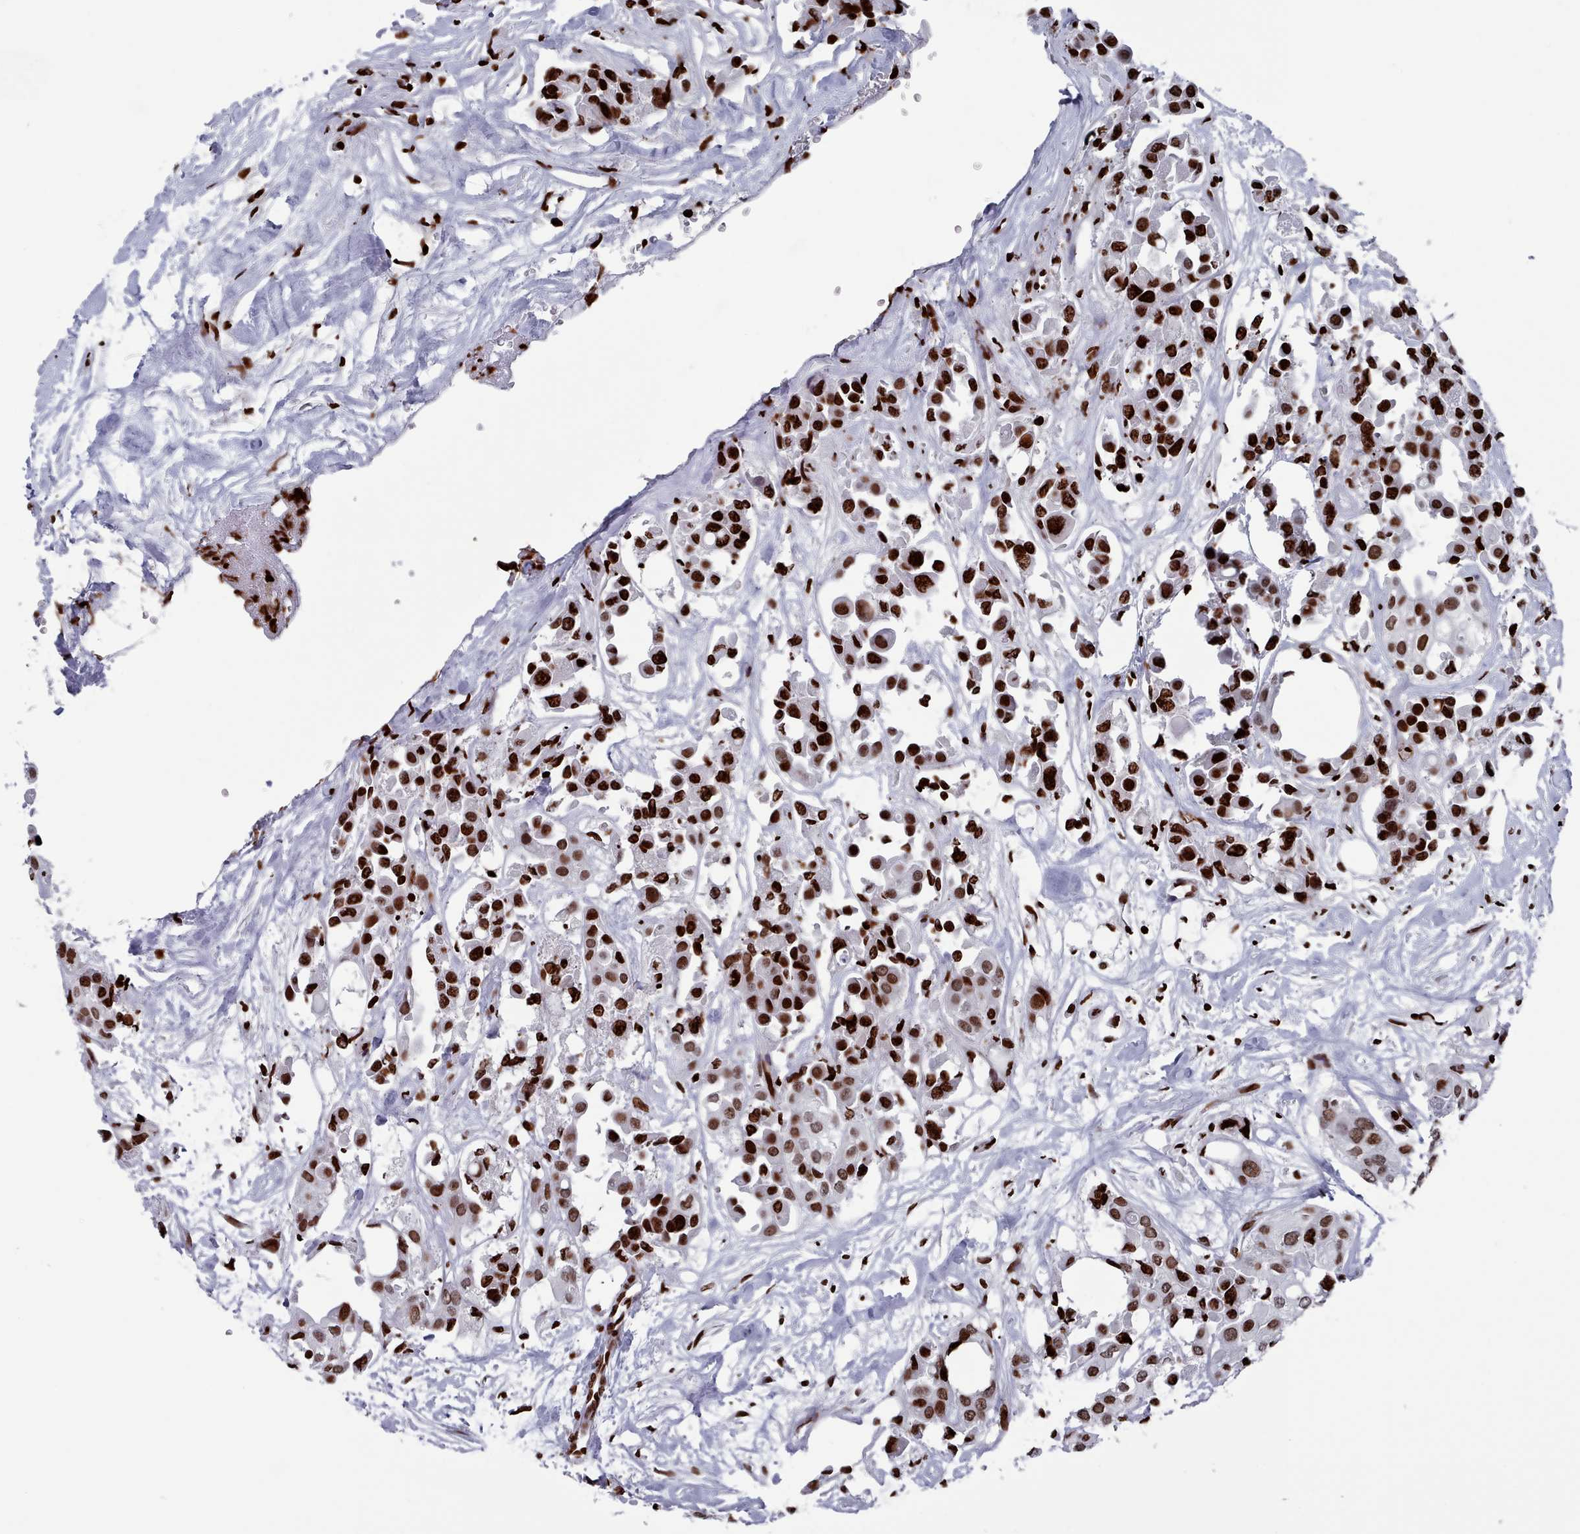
{"staining": {"intensity": "strong", "quantity": ">75%", "location": "nuclear"}, "tissue": "urothelial cancer", "cell_type": "Tumor cells", "image_type": "cancer", "snomed": [{"axis": "morphology", "description": "Urothelial carcinoma, High grade"}, {"axis": "topography", "description": "Urinary bladder"}], "caption": "DAB immunohistochemical staining of urothelial carcinoma (high-grade) displays strong nuclear protein expression in about >75% of tumor cells.", "gene": "PCDHB12", "patient": {"sex": "male", "age": 64}}